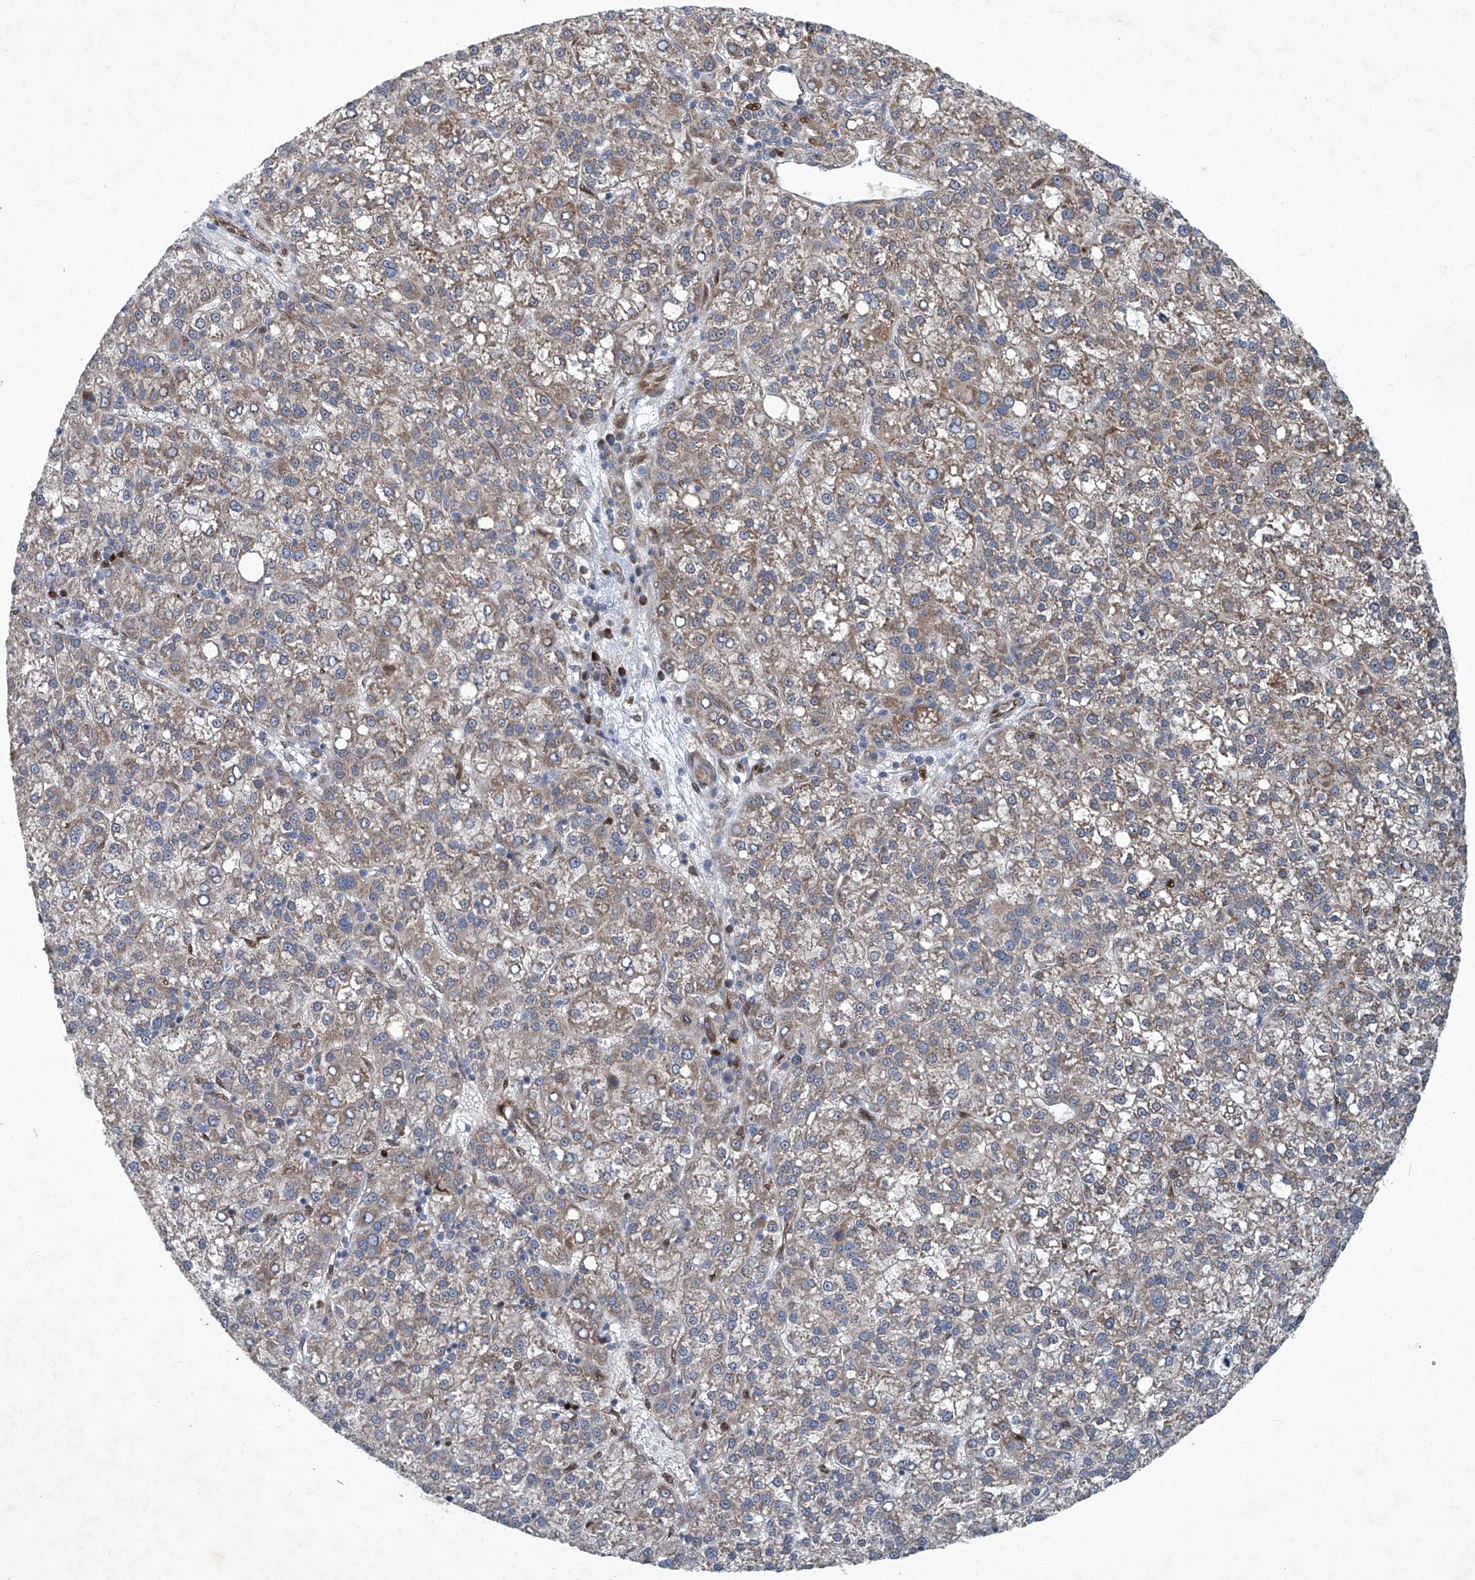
{"staining": {"intensity": "weak", "quantity": "25%-75%", "location": "cytoplasmic/membranous"}, "tissue": "liver cancer", "cell_type": "Tumor cells", "image_type": "cancer", "snomed": [{"axis": "morphology", "description": "Carcinoma, Hepatocellular, NOS"}, {"axis": "topography", "description": "Liver"}], "caption": "IHC of human liver cancer shows low levels of weak cytoplasmic/membranous staining in about 25%-75% of tumor cells. The staining was performed using DAB (3,3'-diaminobenzidine) to visualize the protein expression in brown, while the nuclei were stained in blue with hematoxylin (Magnification: 20x).", "gene": "GPR132", "patient": {"sex": "female", "age": 58}}